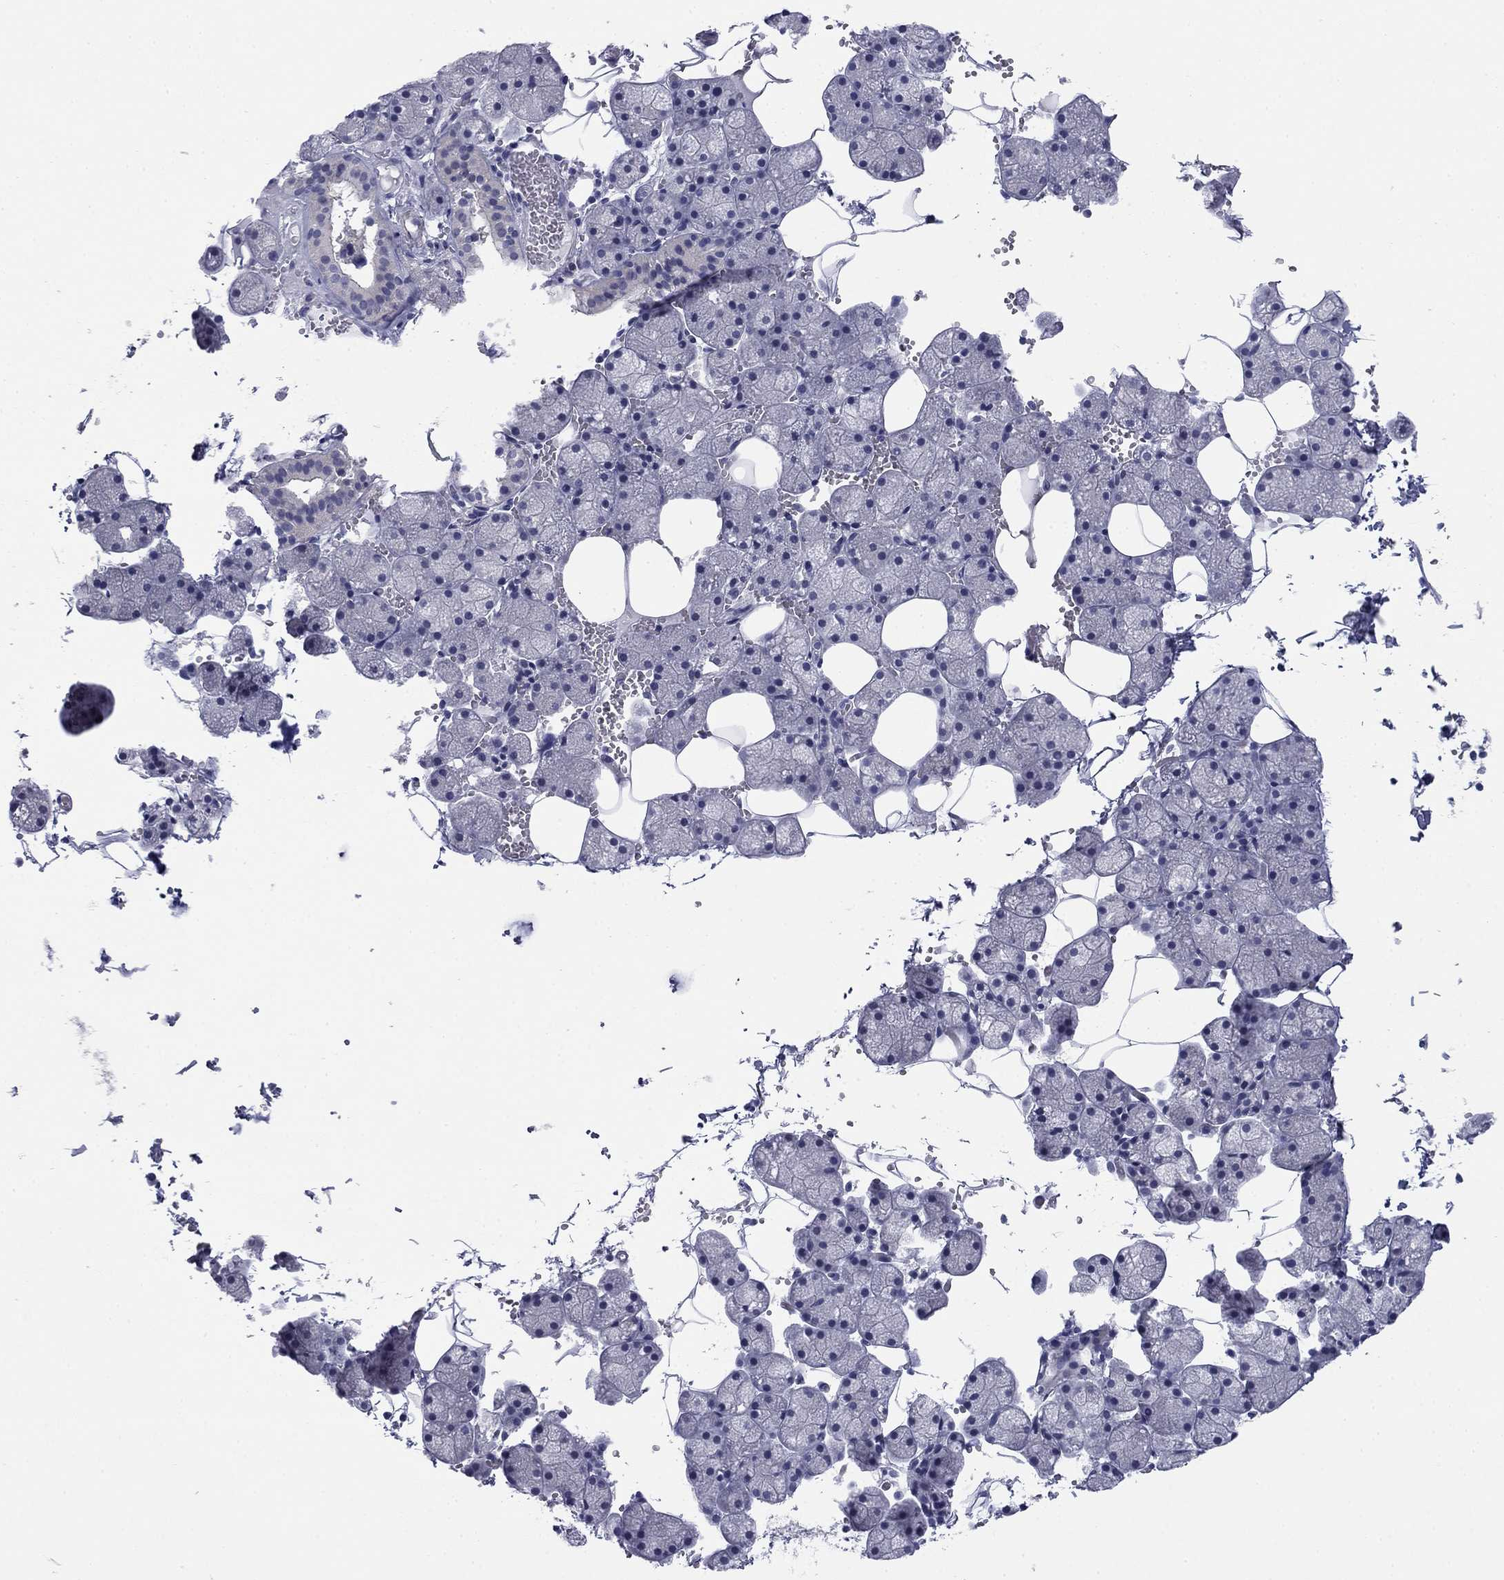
{"staining": {"intensity": "negative", "quantity": "none", "location": "none"}, "tissue": "salivary gland", "cell_type": "Glandular cells", "image_type": "normal", "snomed": [{"axis": "morphology", "description": "Normal tissue, NOS"}, {"axis": "topography", "description": "Salivary gland"}], "caption": "DAB immunohistochemical staining of normal human salivary gland reveals no significant expression in glandular cells.", "gene": "TIGD4", "patient": {"sex": "male", "age": 38}}